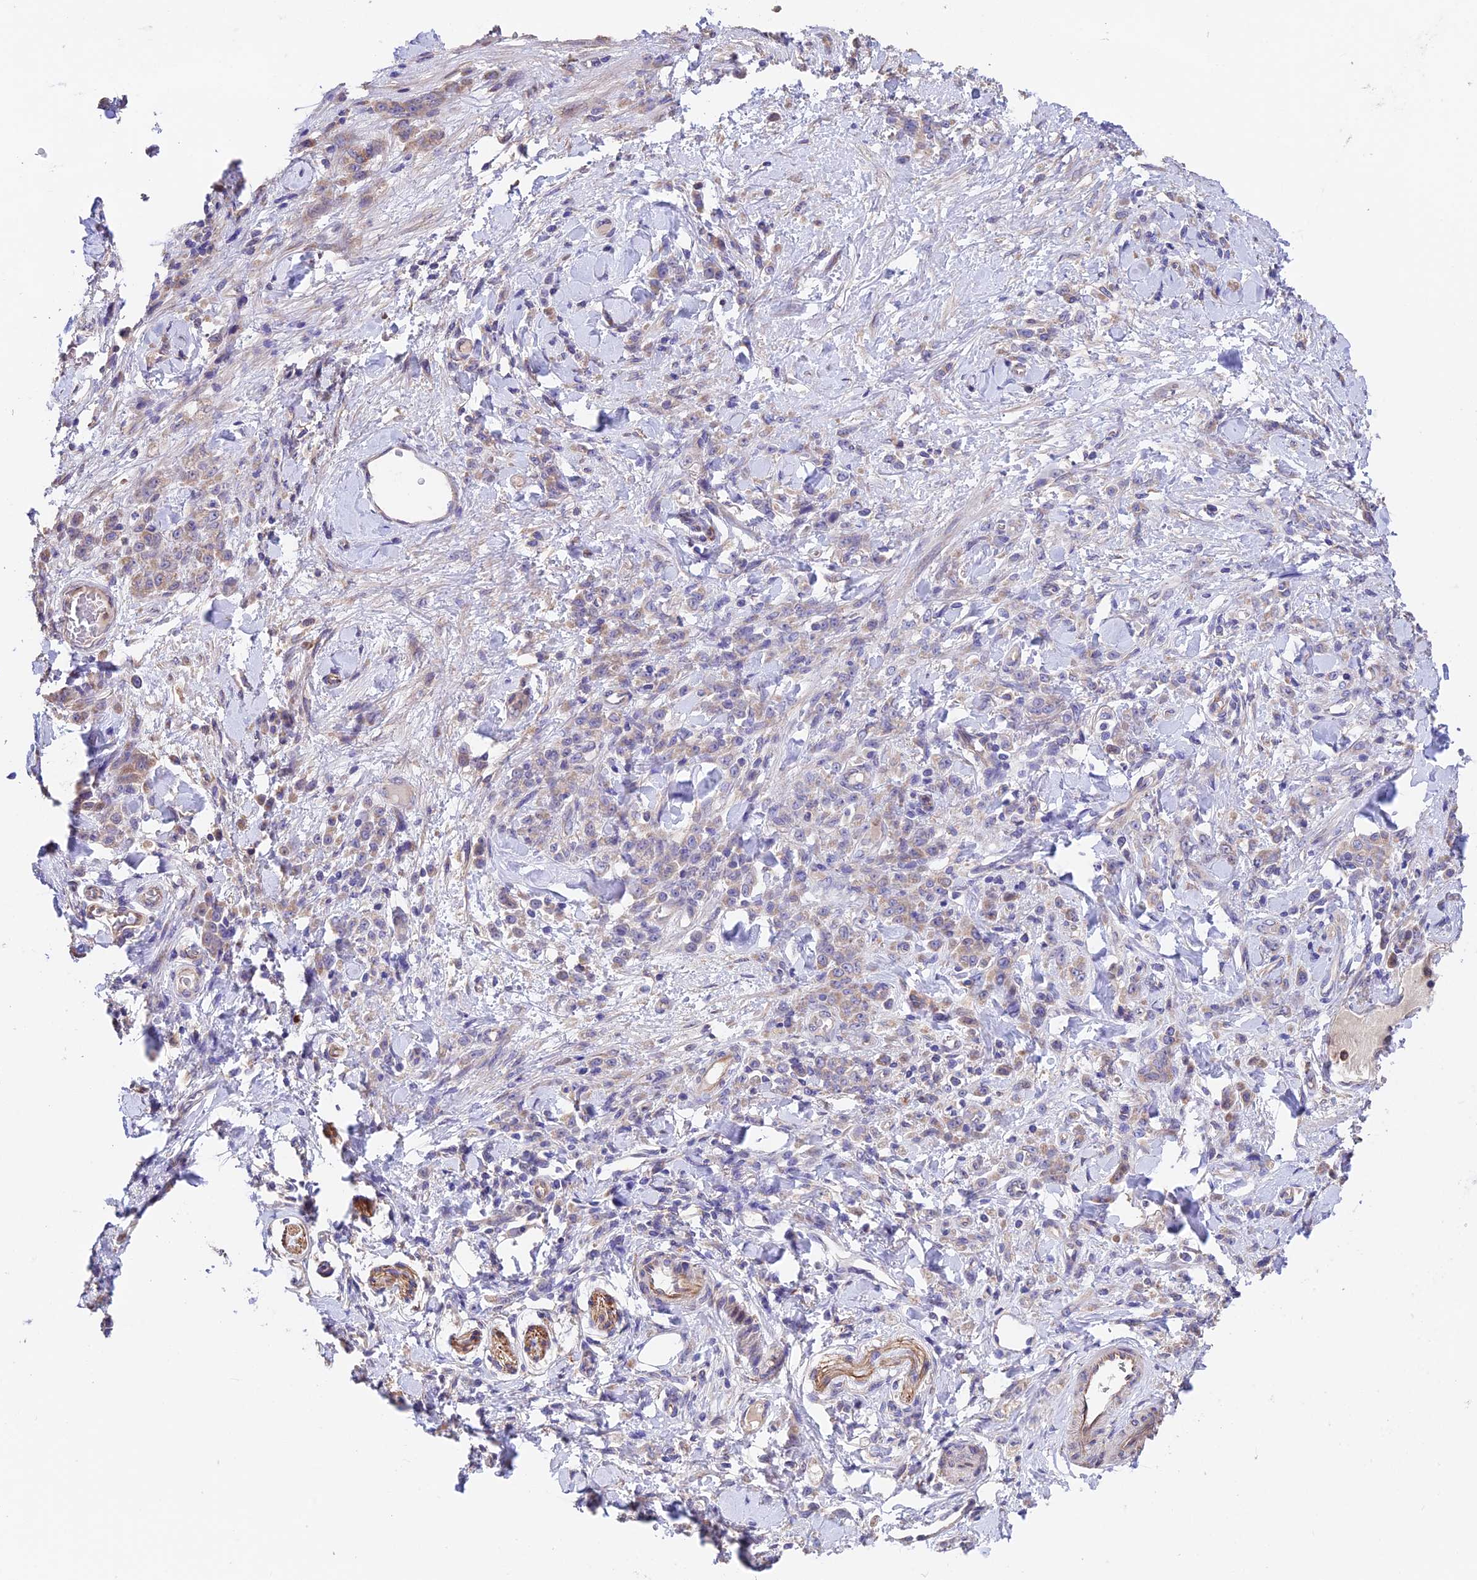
{"staining": {"intensity": "moderate", "quantity": "25%-75%", "location": "cytoplasmic/membranous"}, "tissue": "stomach cancer", "cell_type": "Tumor cells", "image_type": "cancer", "snomed": [{"axis": "morphology", "description": "Normal tissue, NOS"}, {"axis": "morphology", "description": "Adenocarcinoma, NOS"}, {"axis": "topography", "description": "Stomach"}], "caption": "Protein staining displays moderate cytoplasmic/membranous positivity in about 25%-75% of tumor cells in stomach cancer. The staining was performed using DAB (3,3'-diaminobenzidine) to visualize the protein expression in brown, while the nuclei were stained in blue with hematoxylin (Magnification: 20x).", "gene": "EMC3", "patient": {"sex": "male", "age": 82}}